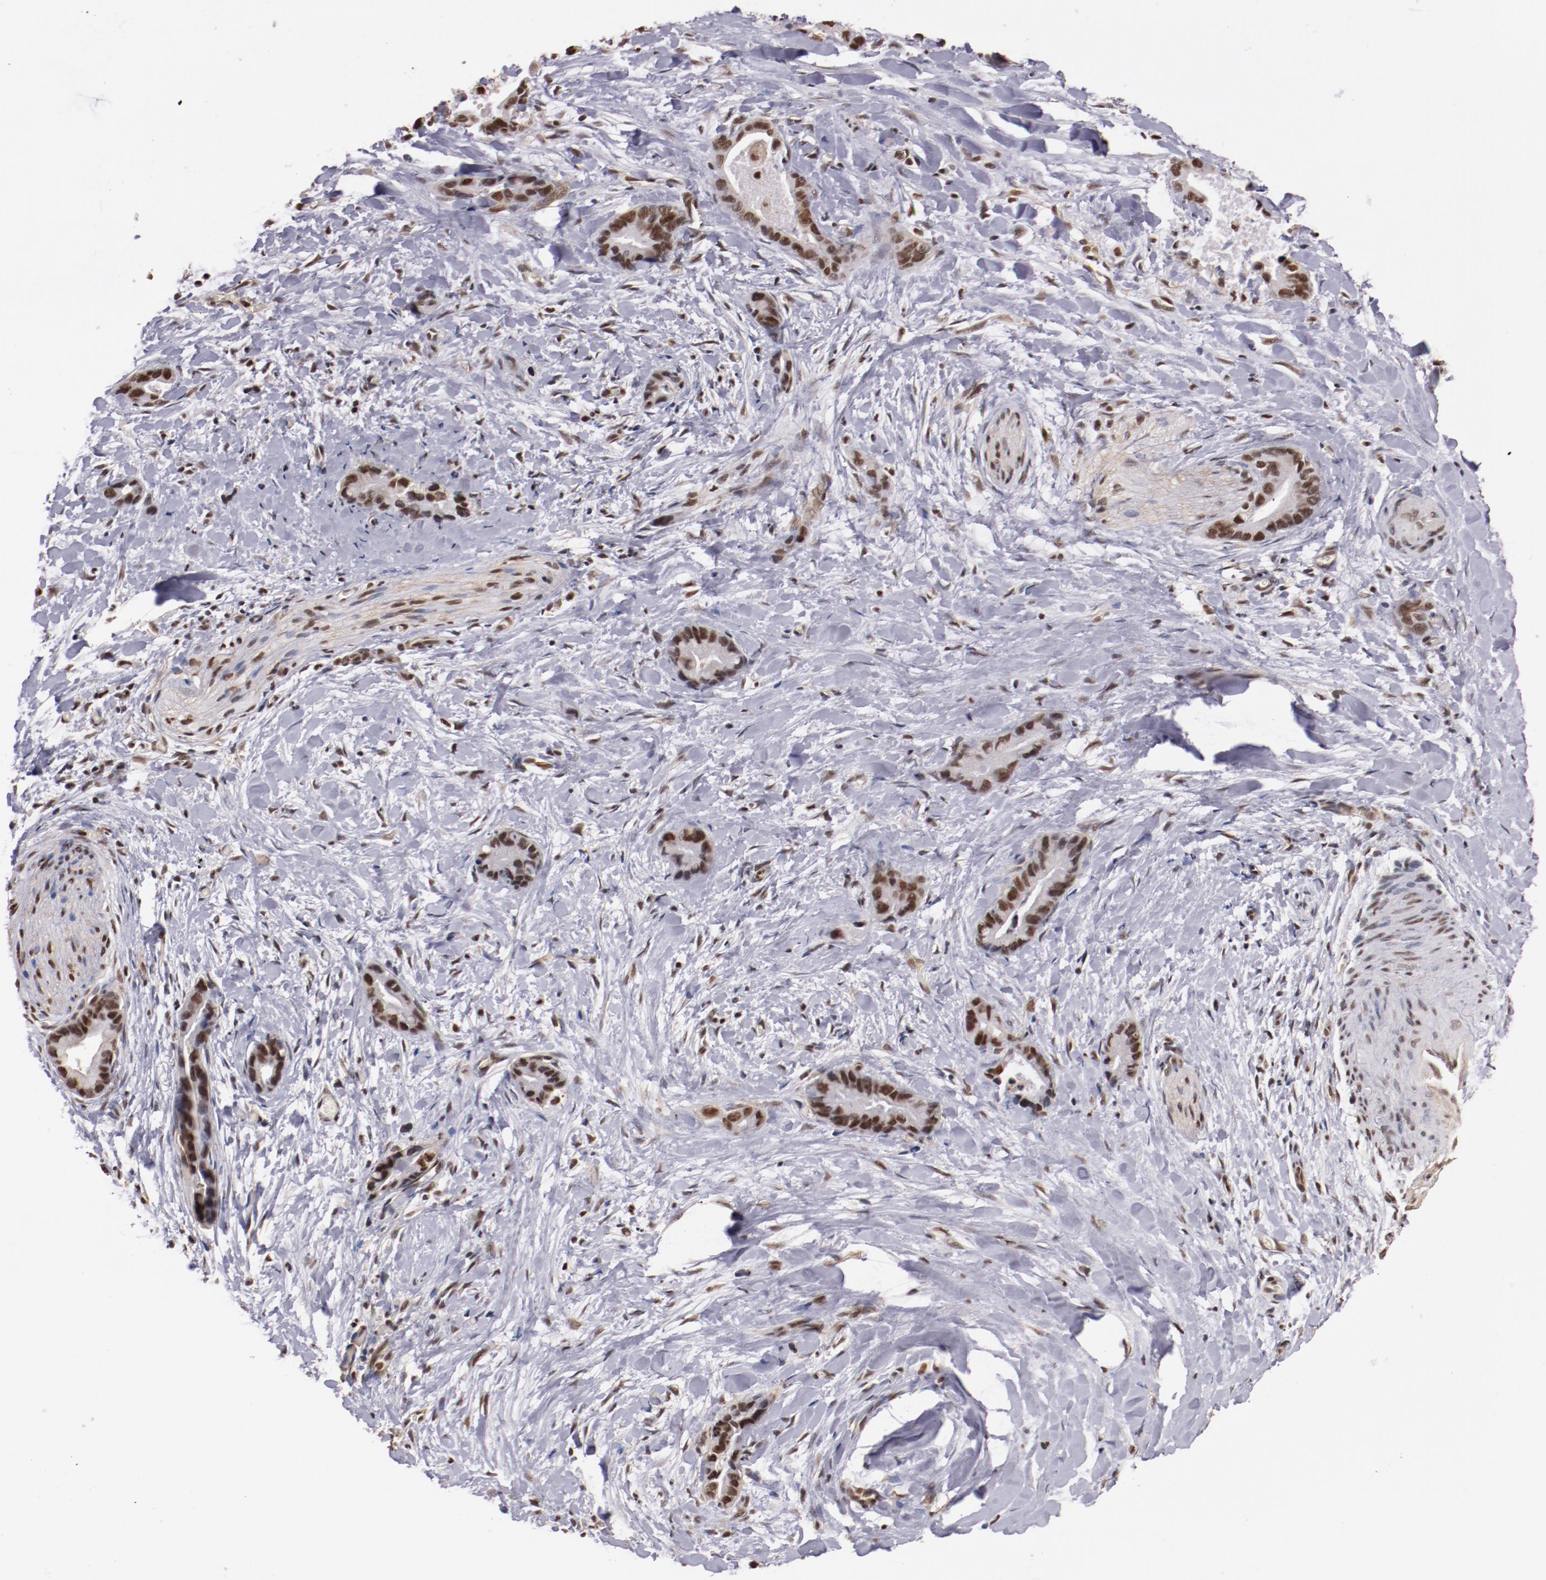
{"staining": {"intensity": "moderate", "quantity": ">75%", "location": "nuclear"}, "tissue": "liver cancer", "cell_type": "Tumor cells", "image_type": "cancer", "snomed": [{"axis": "morphology", "description": "Cholangiocarcinoma"}, {"axis": "topography", "description": "Liver"}], "caption": "Immunohistochemical staining of human liver cancer (cholangiocarcinoma) reveals medium levels of moderate nuclear protein expression in about >75% of tumor cells.", "gene": "STAG2", "patient": {"sex": "female", "age": 55}}